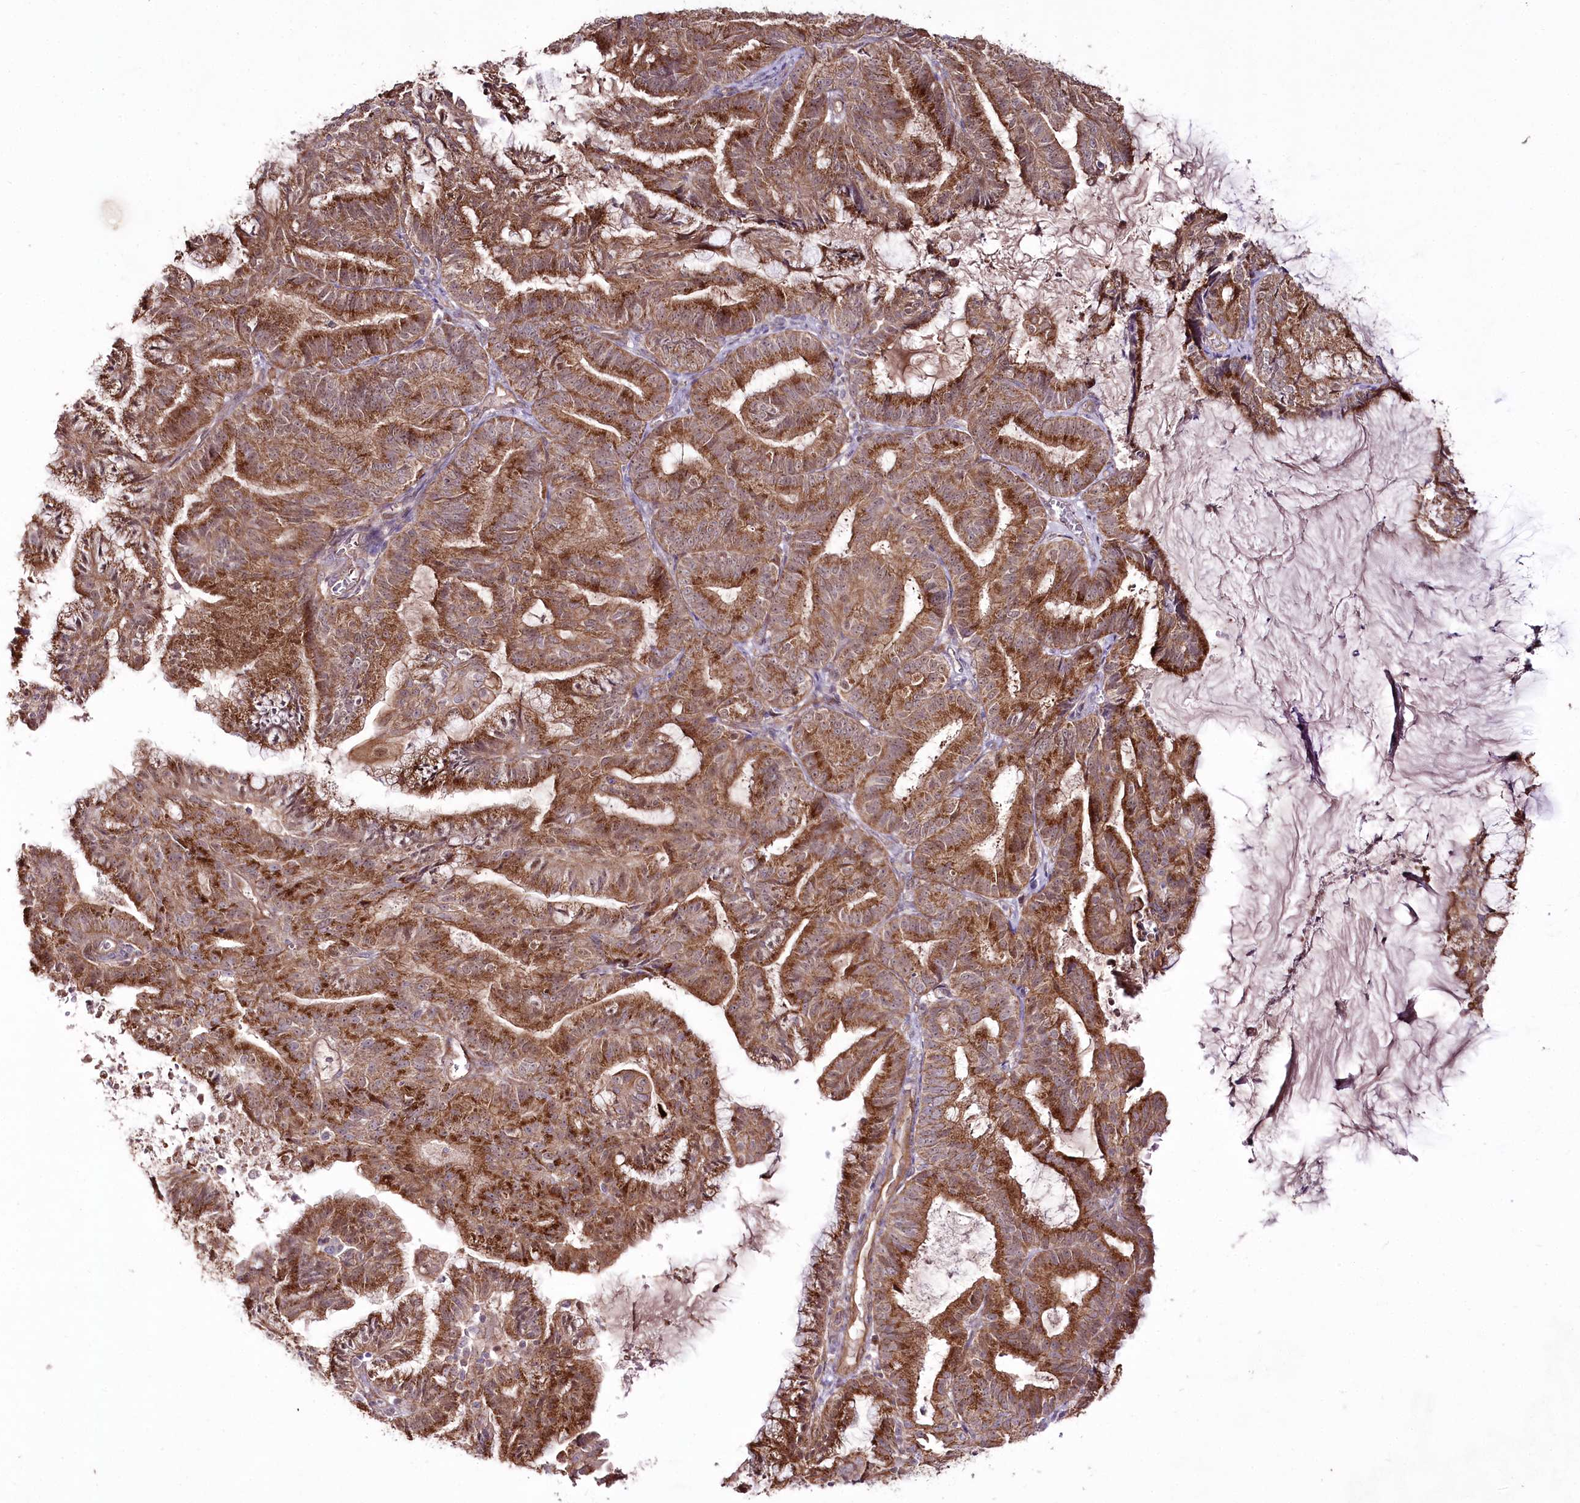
{"staining": {"intensity": "moderate", "quantity": ">75%", "location": "cytoplasmic/membranous"}, "tissue": "endometrial cancer", "cell_type": "Tumor cells", "image_type": "cancer", "snomed": [{"axis": "morphology", "description": "Adenocarcinoma, NOS"}, {"axis": "topography", "description": "Endometrium"}], "caption": "The micrograph displays a brown stain indicating the presence of a protein in the cytoplasmic/membranous of tumor cells in endometrial cancer (adenocarcinoma).", "gene": "REXO2", "patient": {"sex": "female", "age": 86}}